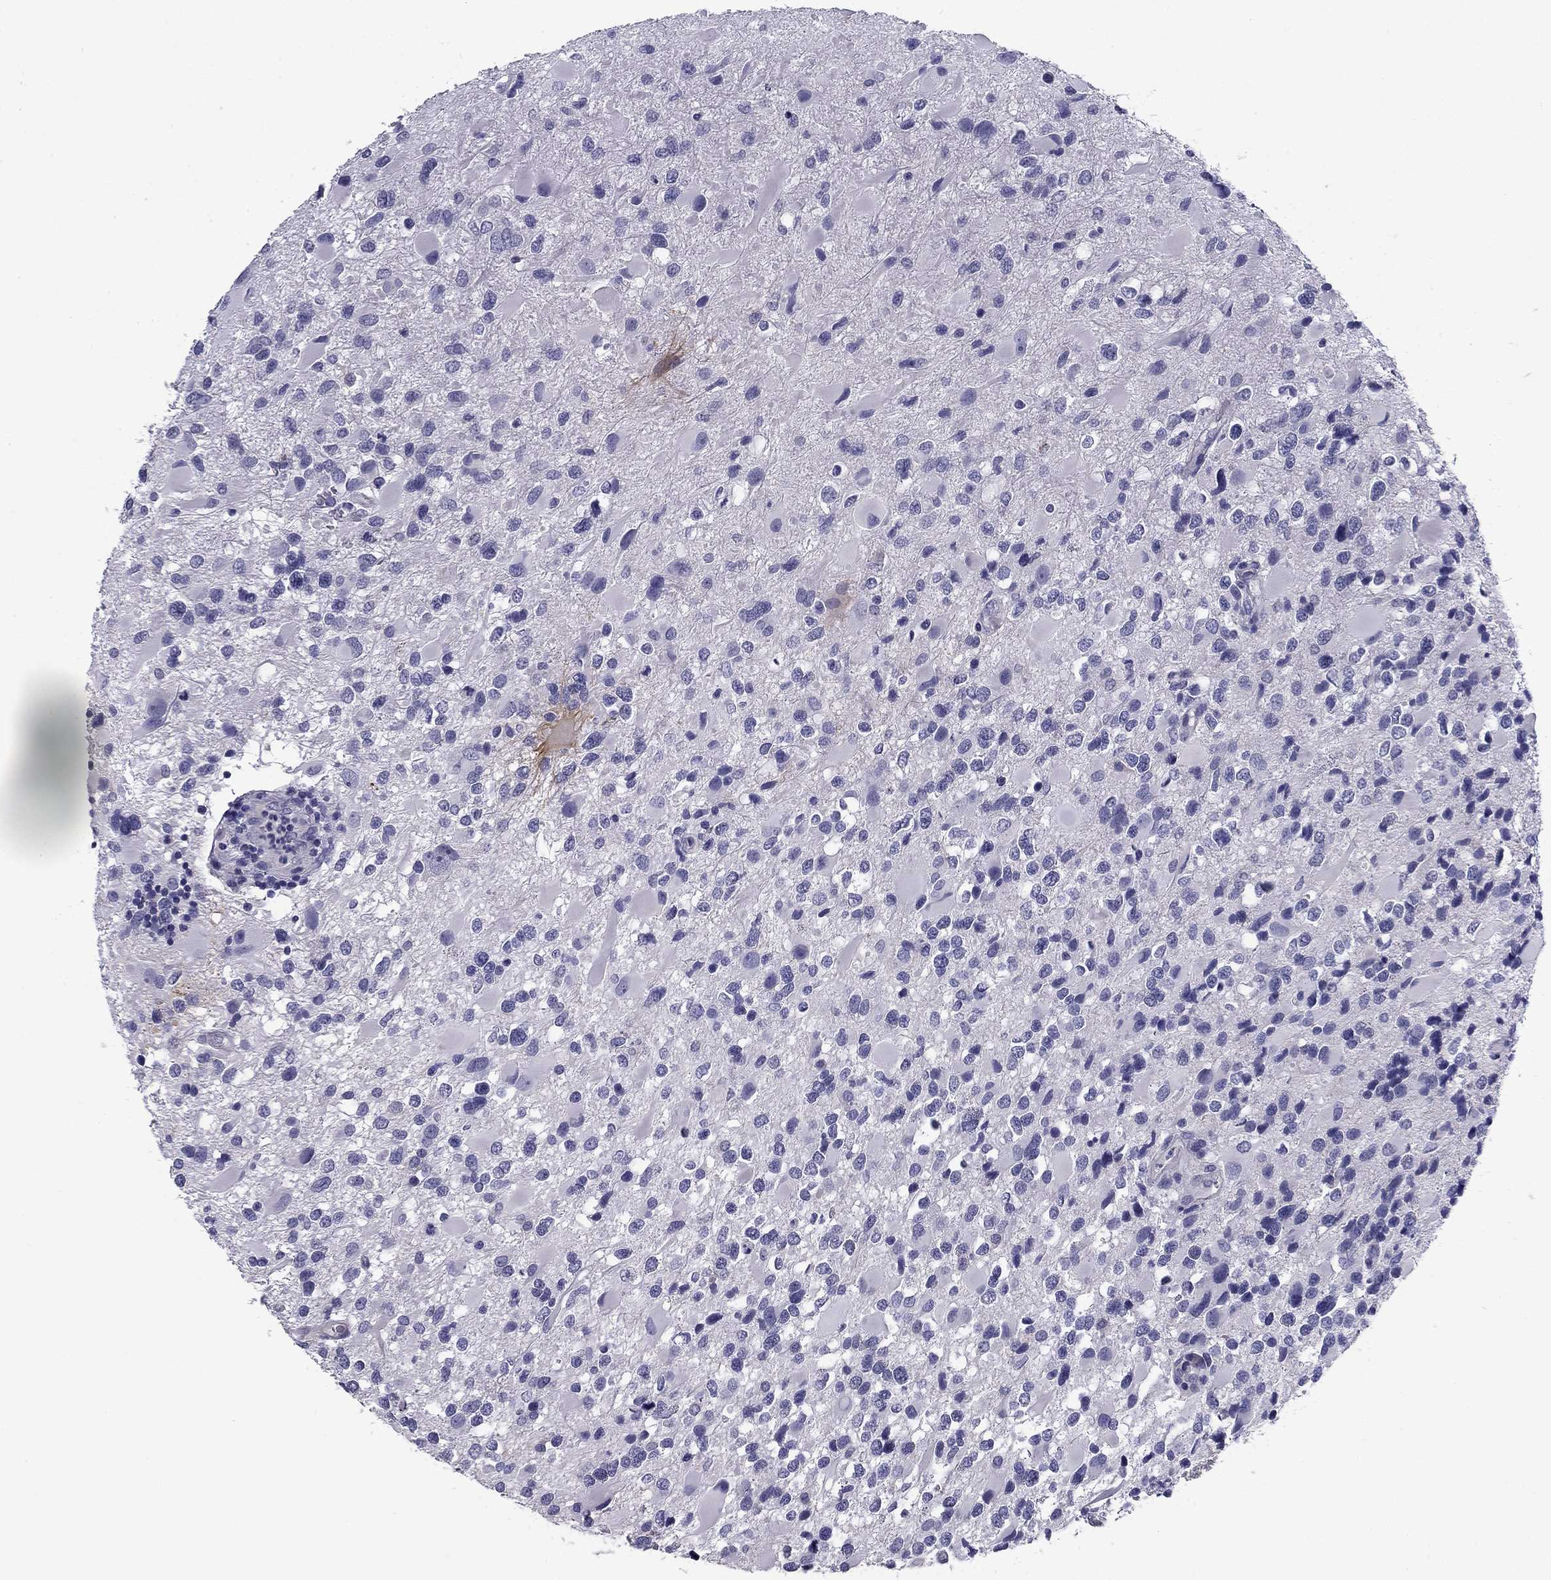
{"staining": {"intensity": "negative", "quantity": "none", "location": "none"}, "tissue": "glioma", "cell_type": "Tumor cells", "image_type": "cancer", "snomed": [{"axis": "morphology", "description": "Glioma, malignant, Low grade"}, {"axis": "topography", "description": "Brain"}], "caption": "Image shows no significant protein expression in tumor cells of malignant glioma (low-grade).", "gene": "FLNC", "patient": {"sex": "female", "age": 32}}